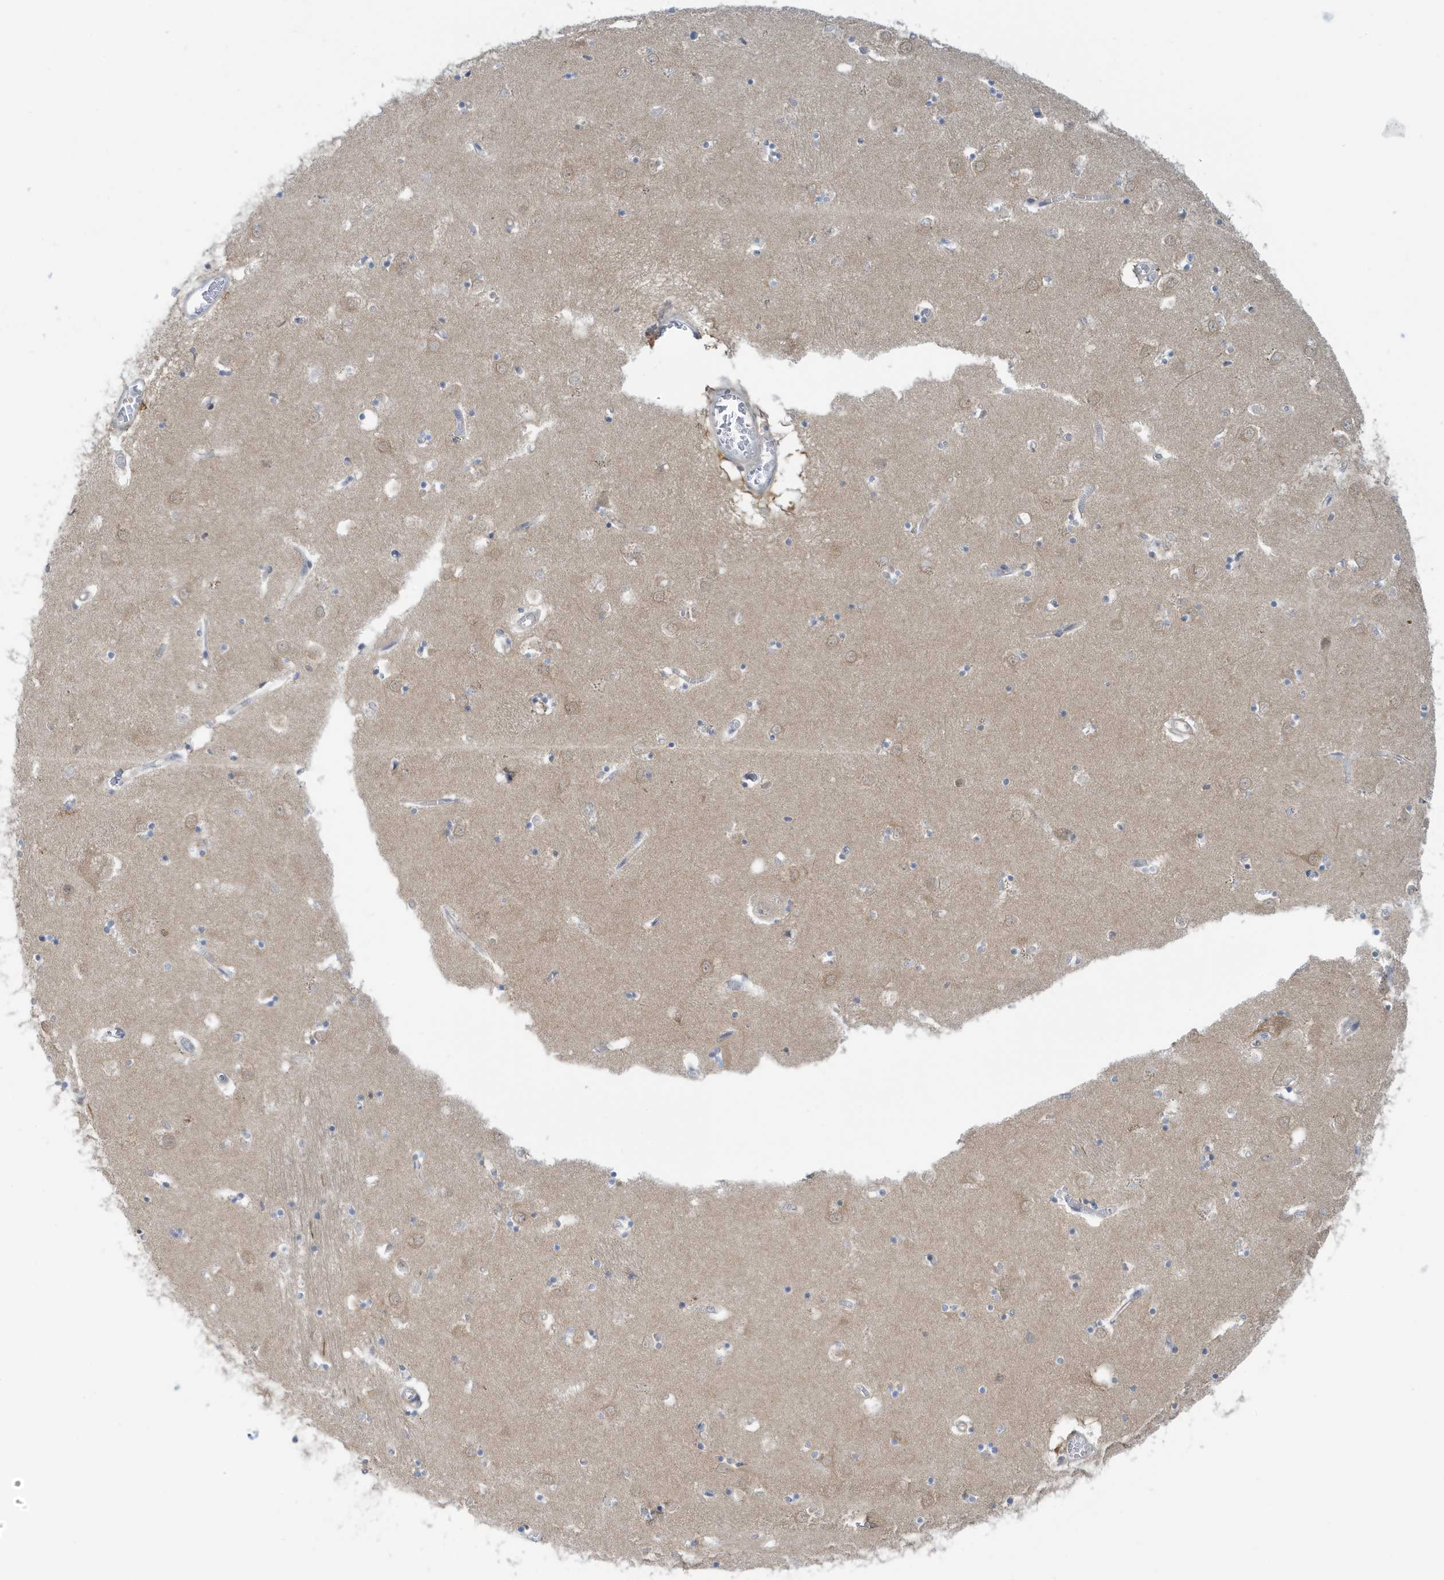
{"staining": {"intensity": "negative", "quantity": "none", "location": "none"}, "tissue": "caudate", "cell_type": "Glial cells", "image_type": "normal", "snomed": [{"axis": "morphology", "description": "Normal tissue, NOS"}, {"axis": "topography", "description": "Lateral ventricle wall"}], "caption": "High magnification brightfield microscopy of unremarkable caudate stained with DAB (brown) and counterstained with hematoxylin (blue): glial cells show no significant positivity. (DAB immunohistochemistry (IHC) with hematoxylin counter stain).", "gene": "OGA", "patient": {"sex": "male", "age": 70}}